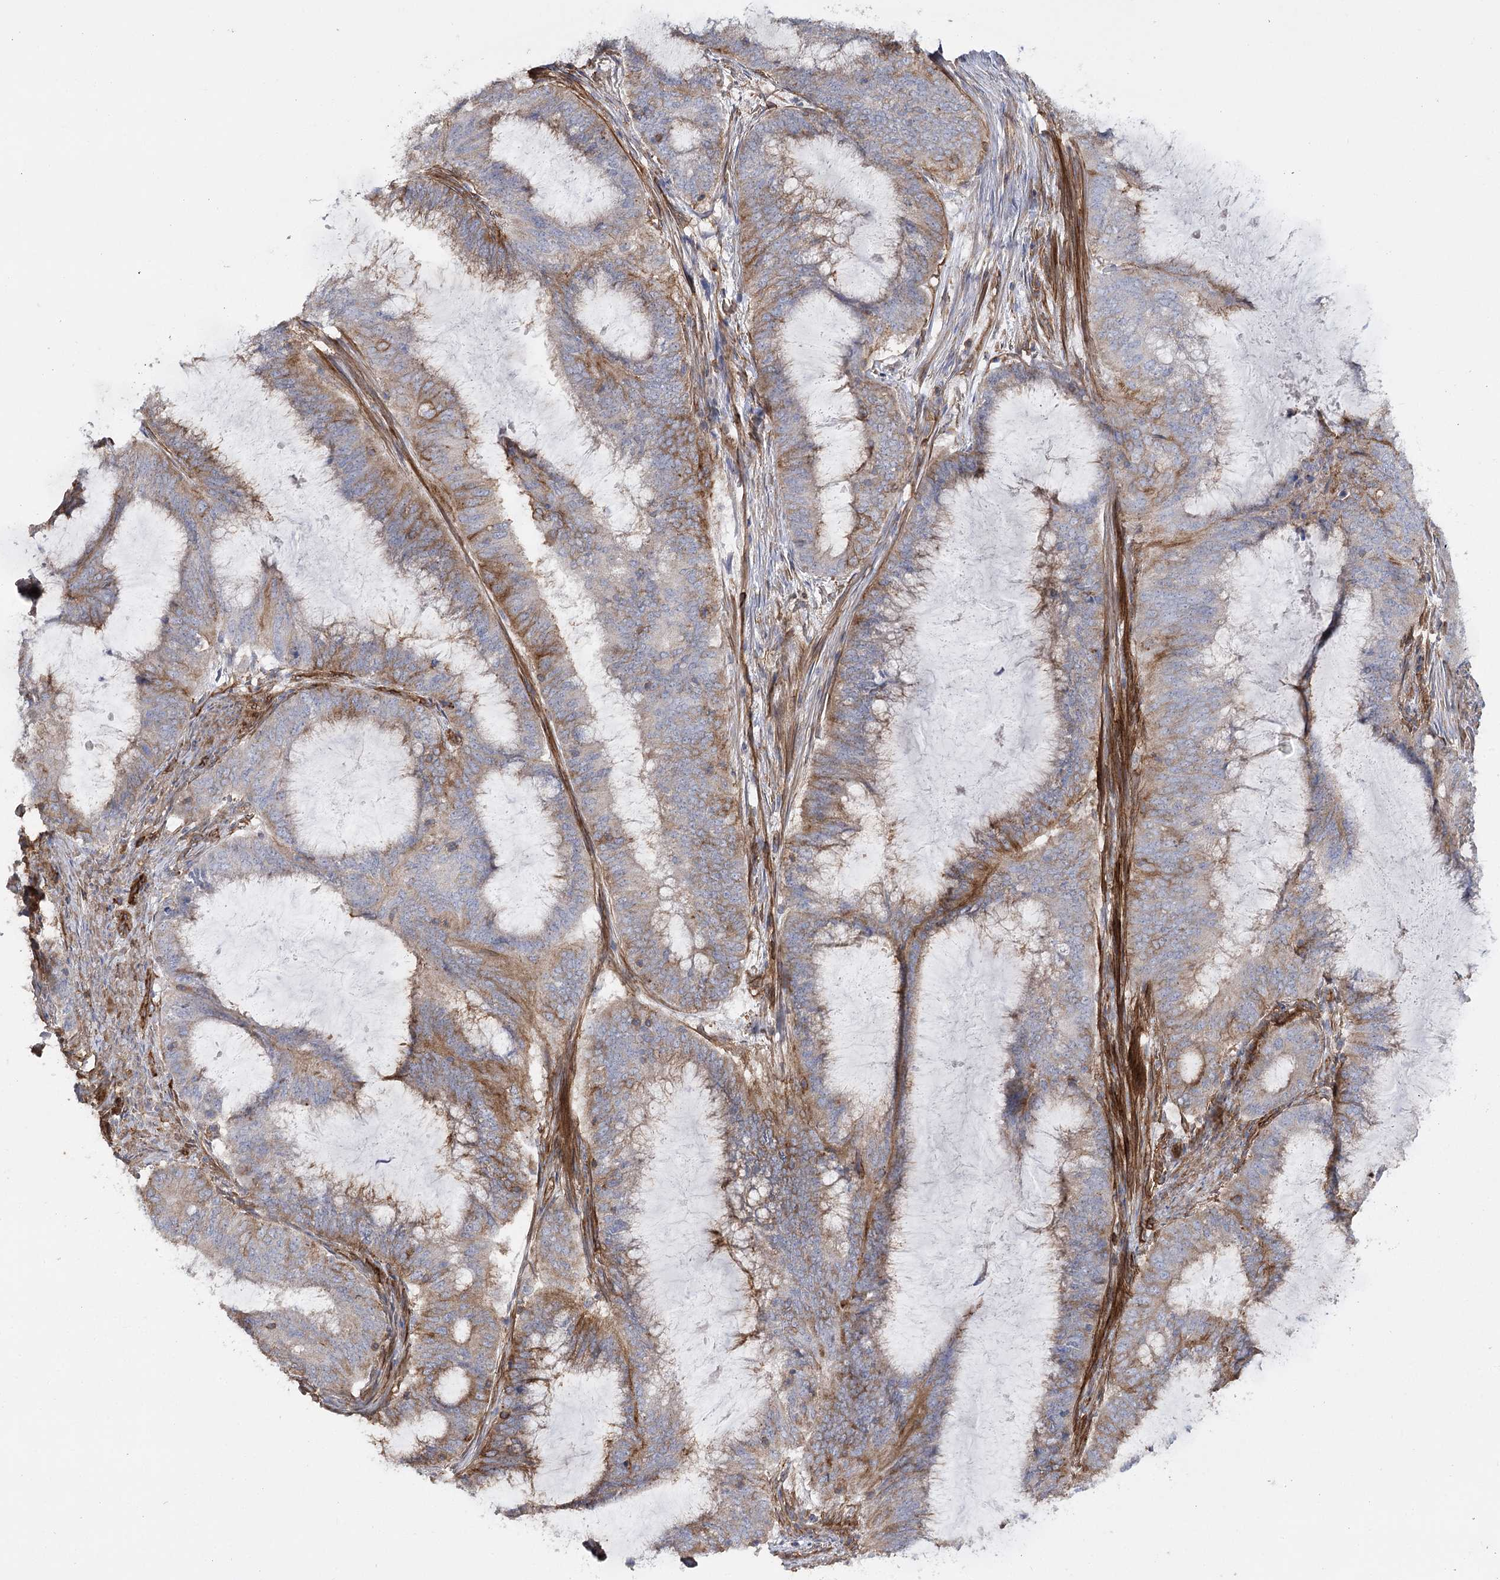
{"staining": {"intensity": "weak", "quantity": "<25%", "location": "cytoplasmic/membranous"}, "tissue": "endometrial cancer", "cell_type": "Tumor cells", "image_type": "cancer", "snomed": [{"axis": "morphology", "description": "Adenocarcinoma, NOS"}, {"axis": "topography", "description": "Endometrium"}], "caption": "The histopathology image demonstrates no staining of tumor cells in endometrial cancer. (DAB (3,3'-diaminobenzidine) immunohistochemistry (IHC), high magnification).", "gene": "SYNPO2", "patient": {"sex": "female", "age": 51}}